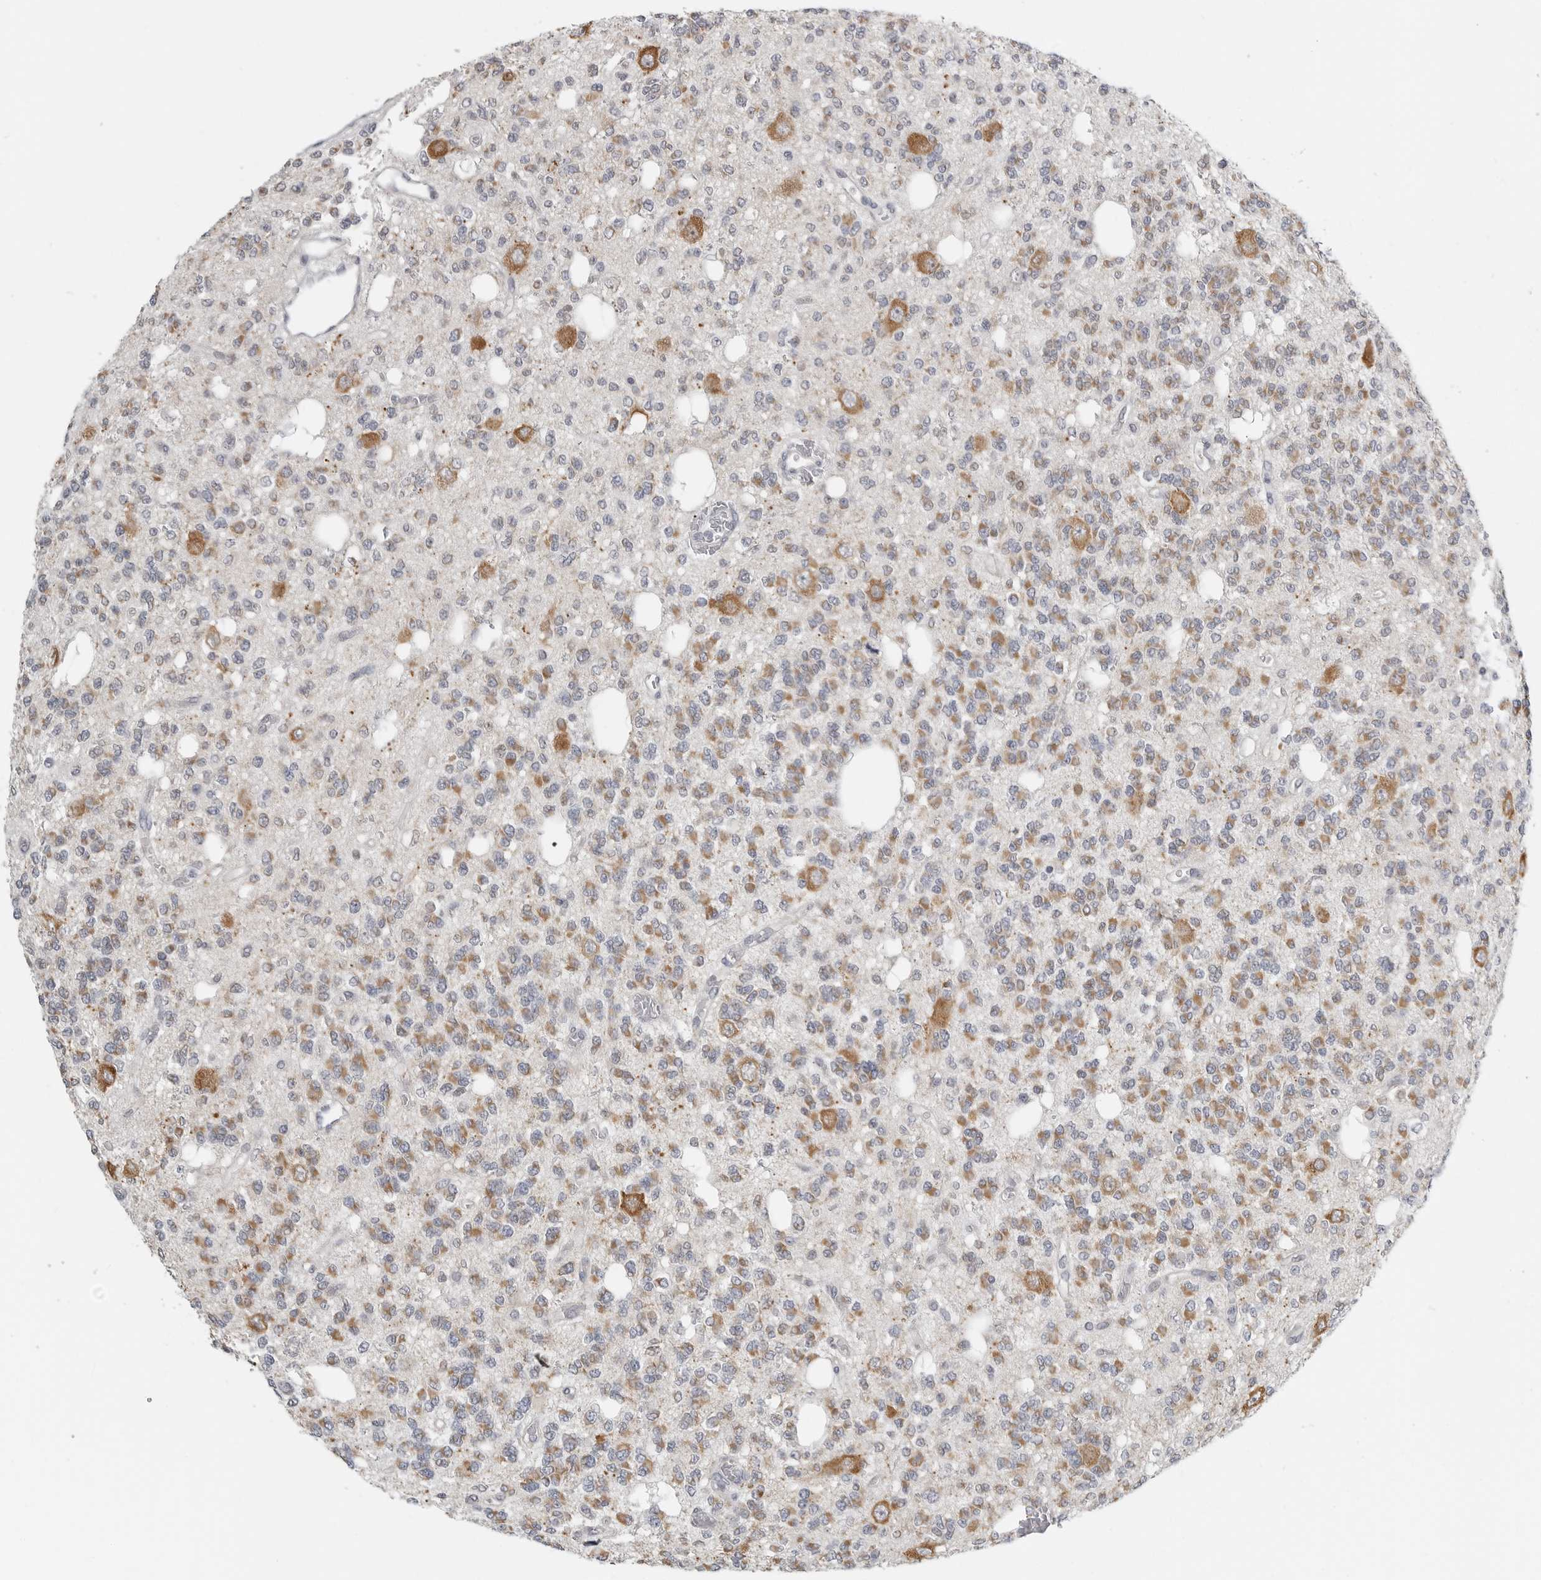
{"staining": {"intensity": "moderate", "quantity": "25%-75%", "location": "cytoplasmic/membranous"}, "tissue": "glioma", "cell_type": "Tumor cells", "image_type": "cancer", "snomed": [{"axis": "morphology", "description": "Glioma, malignant, Low grade"}, {"axis": "topography", "description": "Brain"}], "caption": "There is medium levels of moderate cytoplasmic/membranous staining in tumor cells of glioma, as demonstrated by immunohistochemical staining (brown color).", "gene": "IL12RB2", "patient": {"sex": "male", "age": 38}}